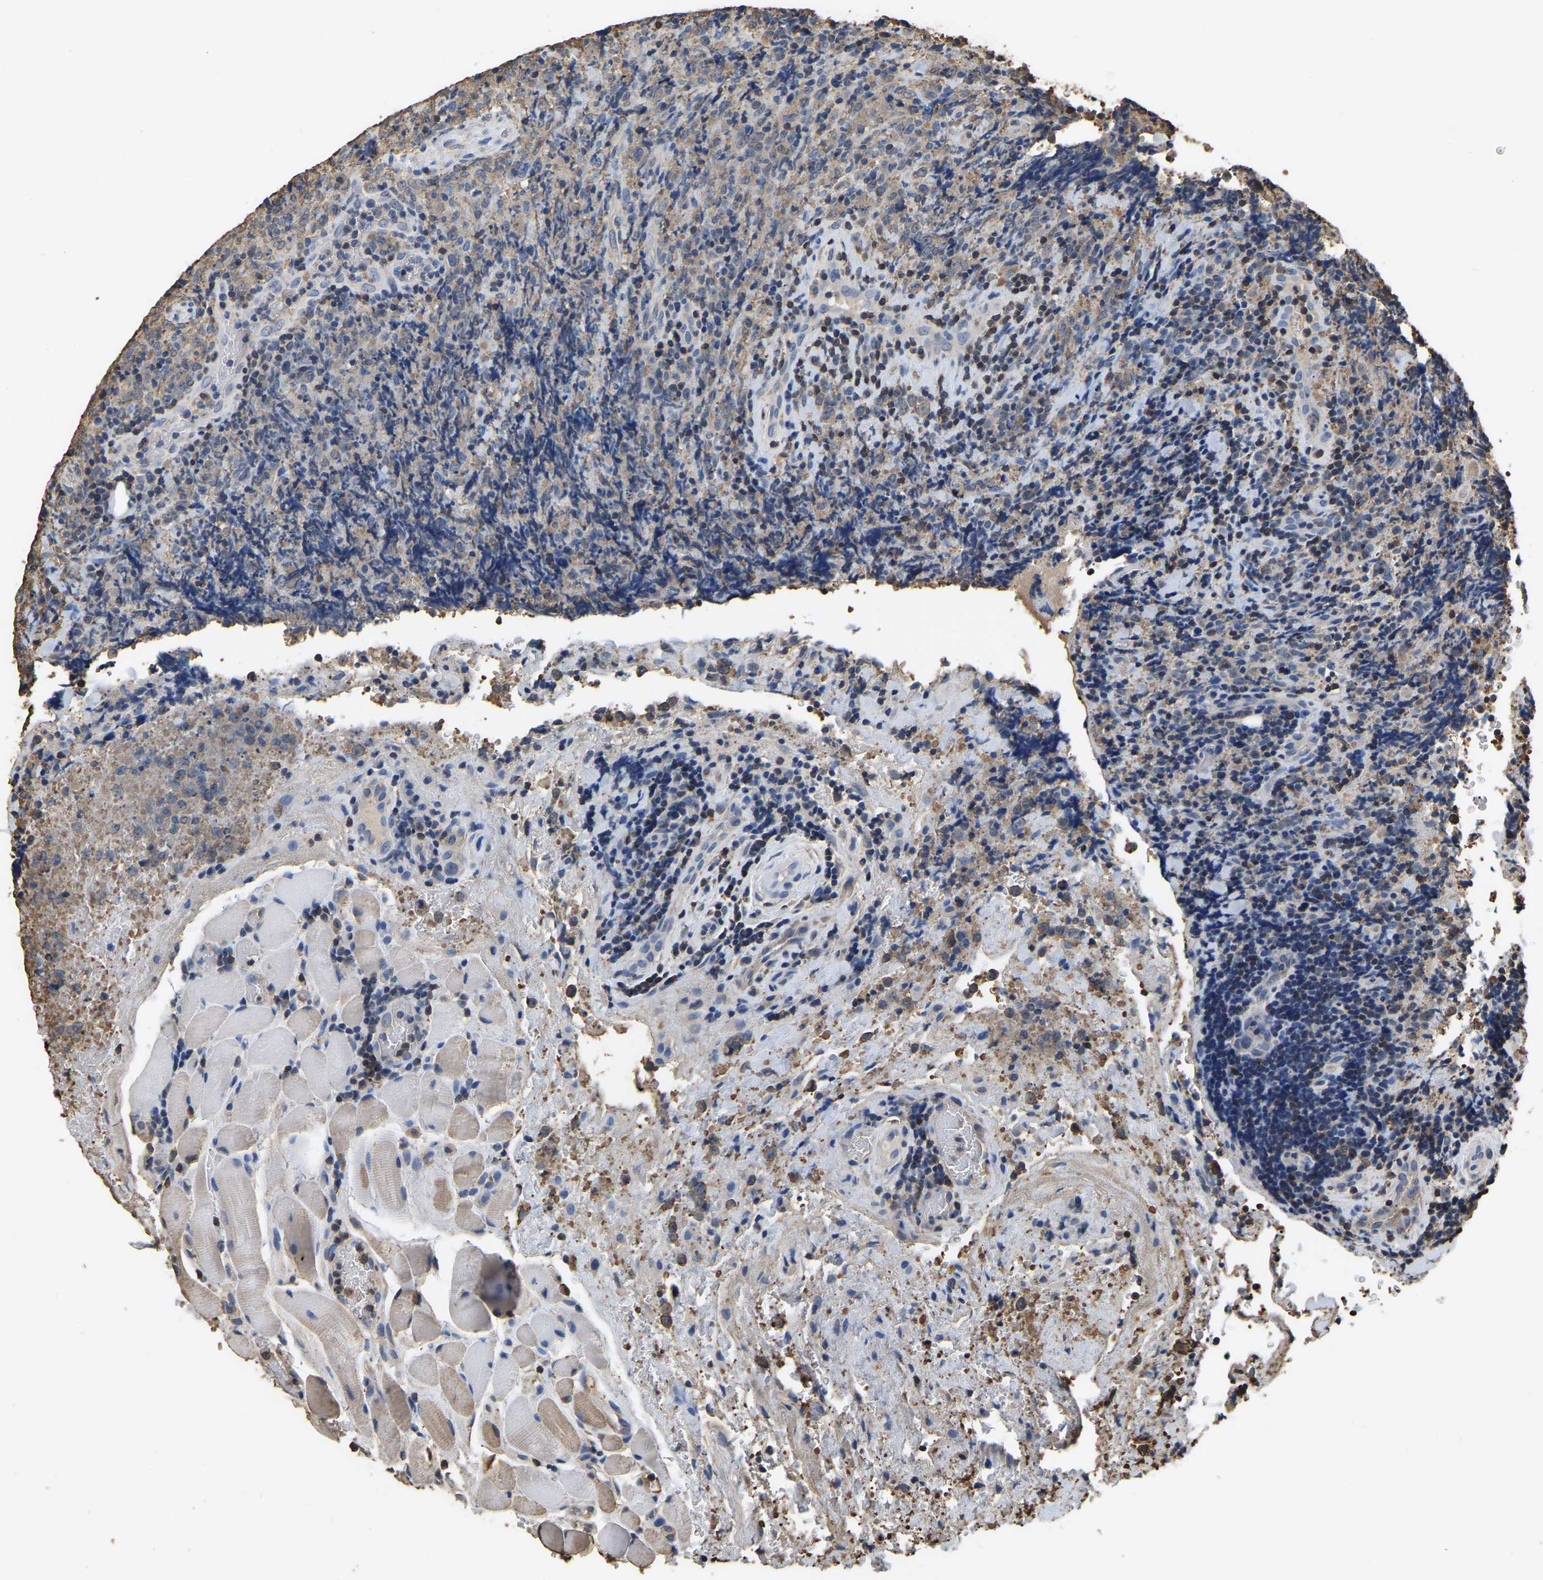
{"staining": {"intensity": "negative", "quantity": "none", "location": "none"}, "tissue": "lymphoma", "cell_type": "Tumor cells", "image_type": "cancer", "snomed": [{"axis": "morphology", "description": "Malignant lymphoma, non-Hodgkin's type, High grade"}, {"axis": "topography", "description": "Tonsil"}], "caption": "A photomicrograph of lymphoma stained for a protein shows no brown staining in tumor cells.", "gene": "LDHB", "patient": {"sex": "female", "age": 36}}